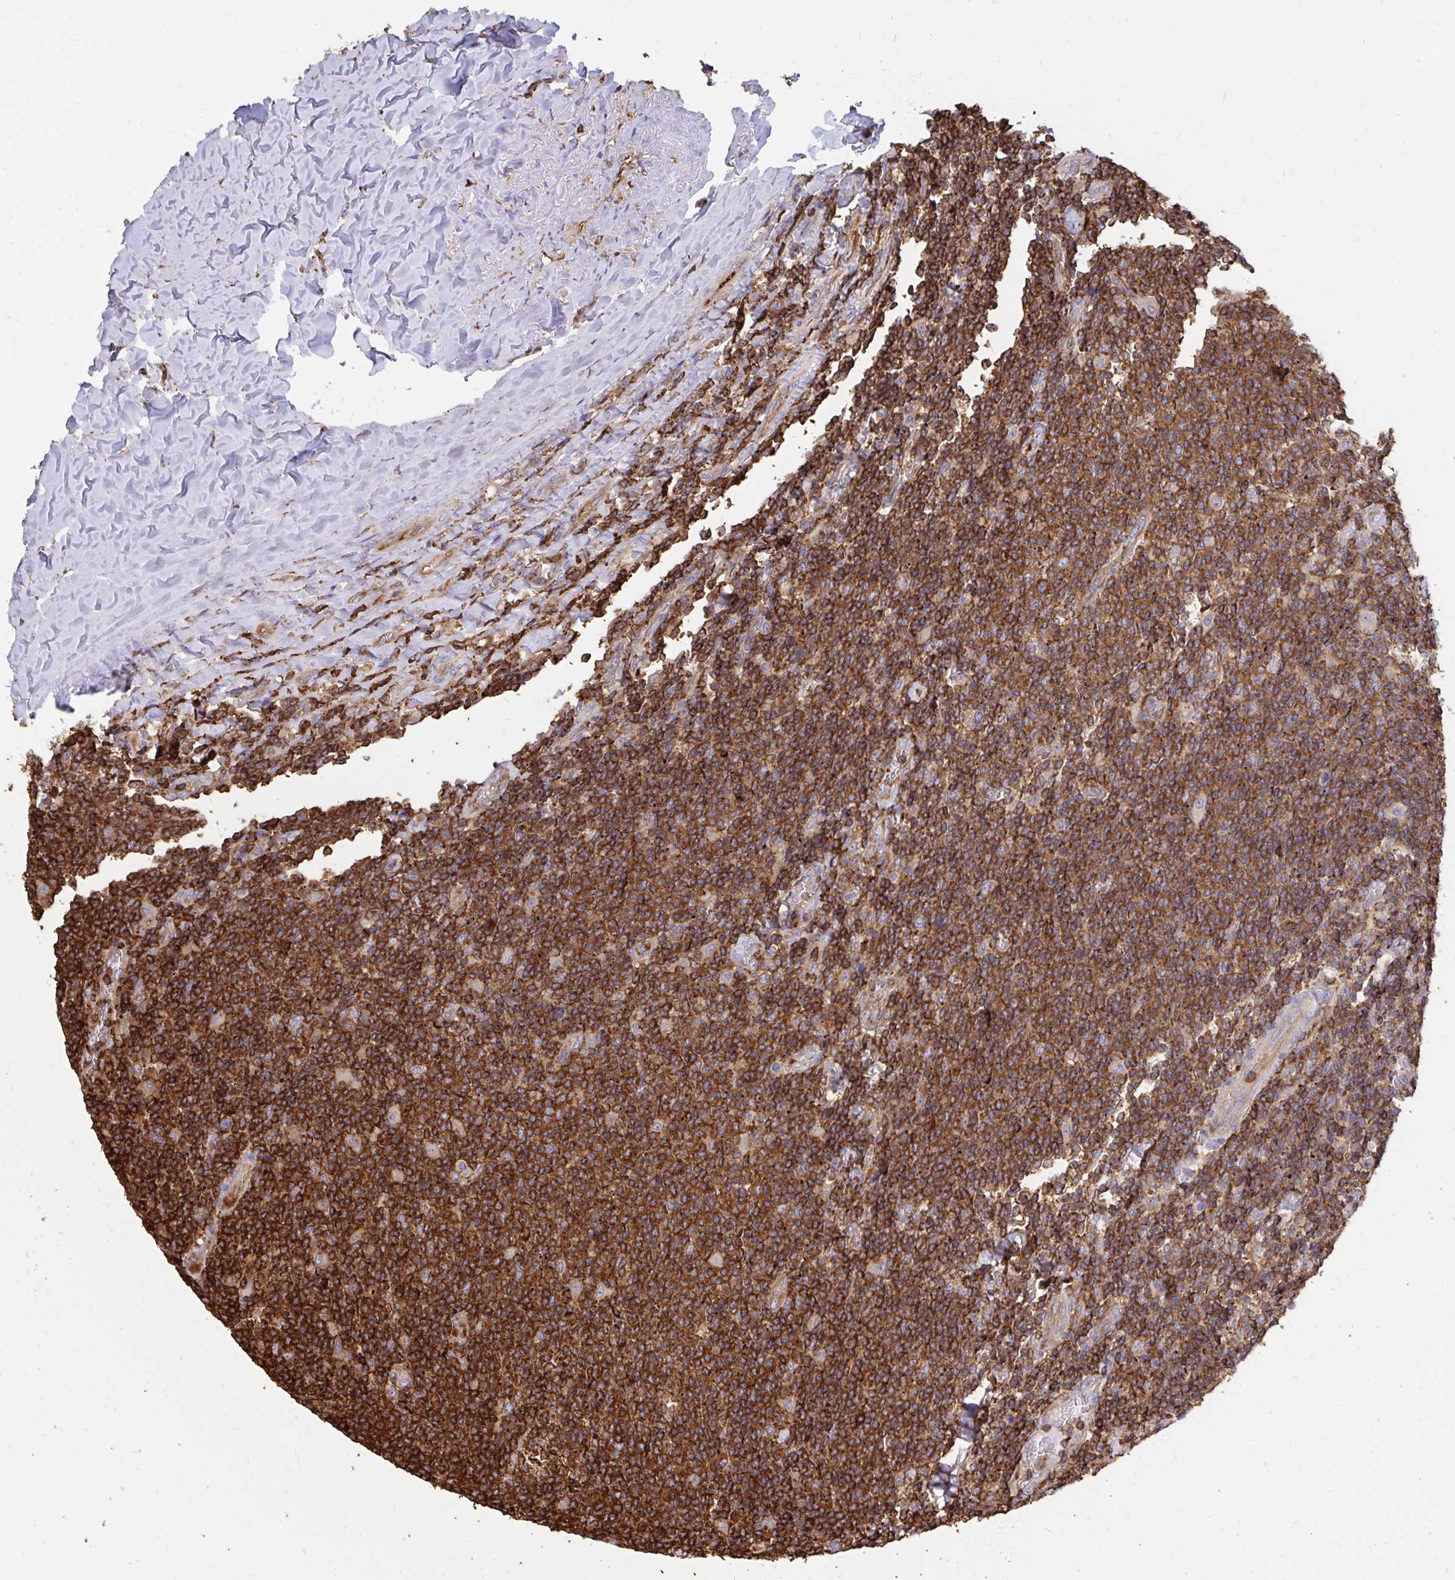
{"staining": {"intensity": "strong", "quantity": "25%-75%", "location": "cytoplasmic/membranous"}, "tissue": "lymphoma", "cell_type": "Tumor cells", "image_type": "cancer", "snomed": [{"axis": "morphology", "description": "Malignant lymphoma, non-Hodgkin's type, Low grade"}, {"axis": "topography", "description": "Lymph node"}], "caption": "This is an image of immunohistochemistry staining of malignant lymphoma, non-Hodgkin's type (low-grade), which shows strong positivity in the cytoplasmic/membranous of tumor cells.", "gene": "CFL1", "patient": {"sex": "male", "age": 52}}